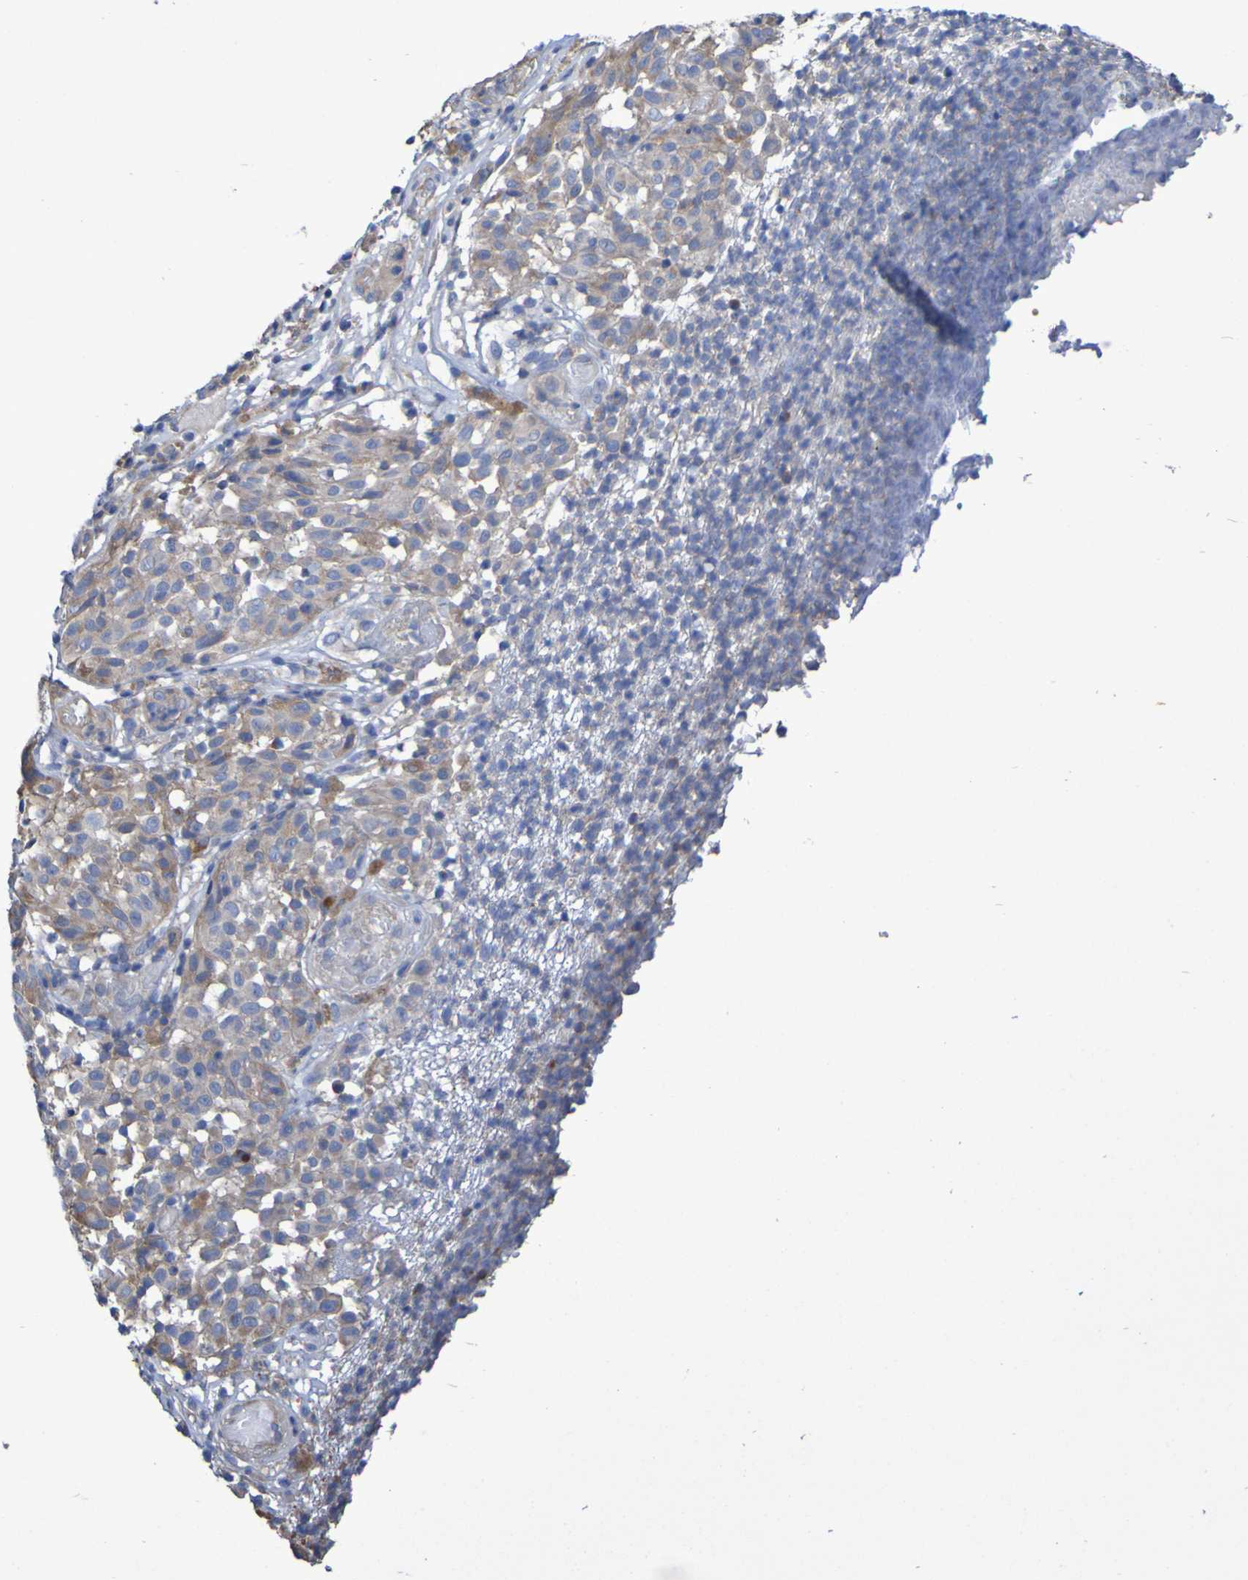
{"staining": {"intensity": "weak", "quantity": "25%-75%", "location": "cytoplasmic/membranous"}, "tissue": "melanoma", "cell_type": "Tumor cells", "image_type": "cancer", "snomed": [{"axis": "morphology", "description": "Malignant melanoma, NOS"}, {"axis": "topography", "description": "Skin"}], "caption": "Protein analysis of malignant melanoma tissue reveals weak cytoplasmic/membranous positivity in about 25%-75% of tumor cells. (DAB (3,3'-diaminobenzidine) IHC, brown staining for protein, blue staining for nuclei).", "gene": "SYNJ1", "patient": {"sex": "female", "age": 46}}